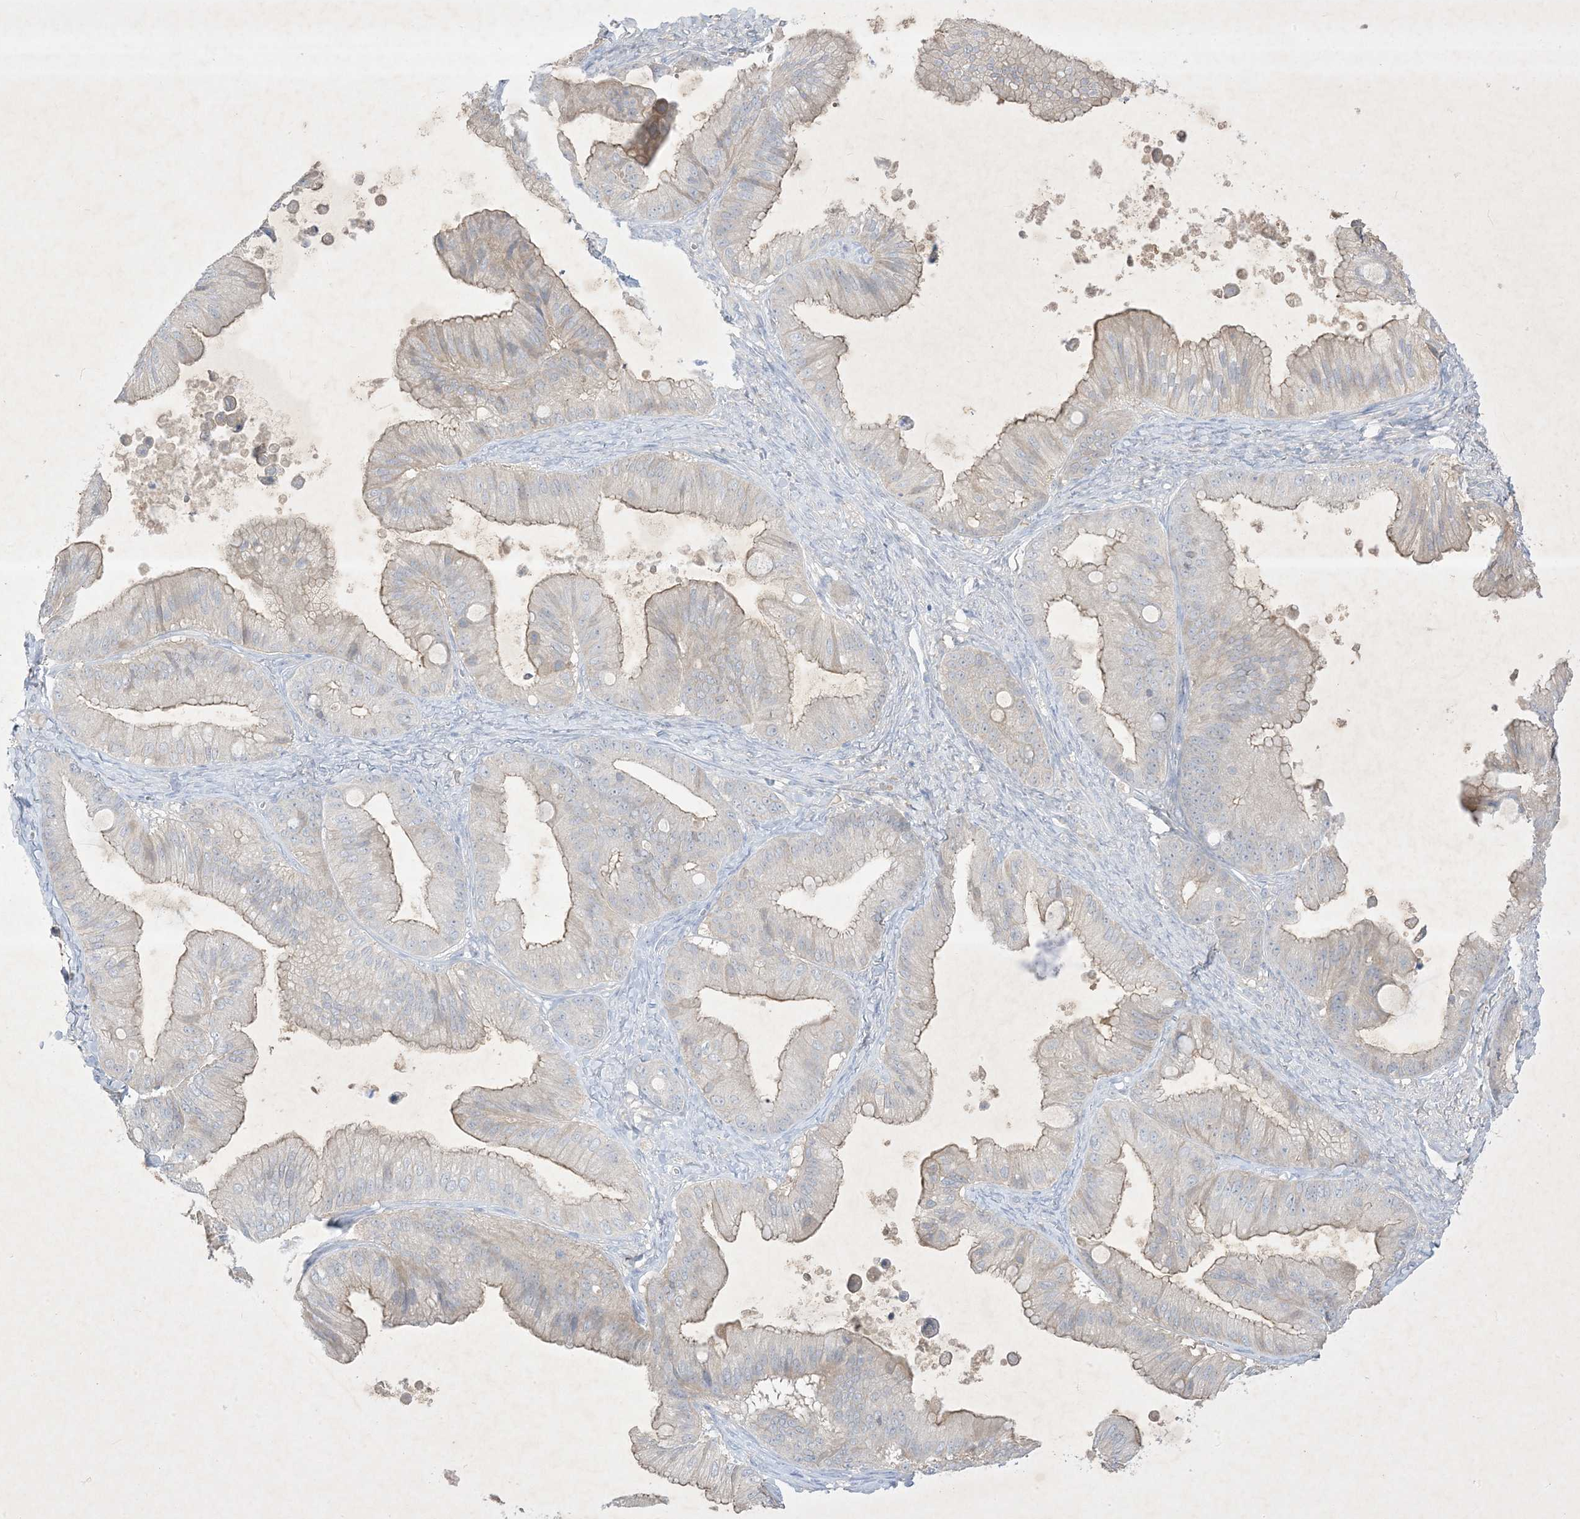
{"staining": {"intensity": "weak", "quantity": "25%-75%", "location": "cytoplasmic/membranous"}, "tissue": "ovarian cancer", "cell_type": "Tumor cells", "image_type": "cancer", "snomed": [{"axis": "morphology", "description": "Cystadenocarcinoma, mucinous, NOS"}, {"axis": "topography", "description": "Ovary"}], "caption": "Approximately 25%-75% of tumor cells in human mucinous cystadenocarcinoma (ovarian) display weak cytoplasmic/membranous protein staining as visualized by brown immunohistochemical staining.", "gene": "PLEKHA3", "patient": {"sex": "female", "age": 71}}